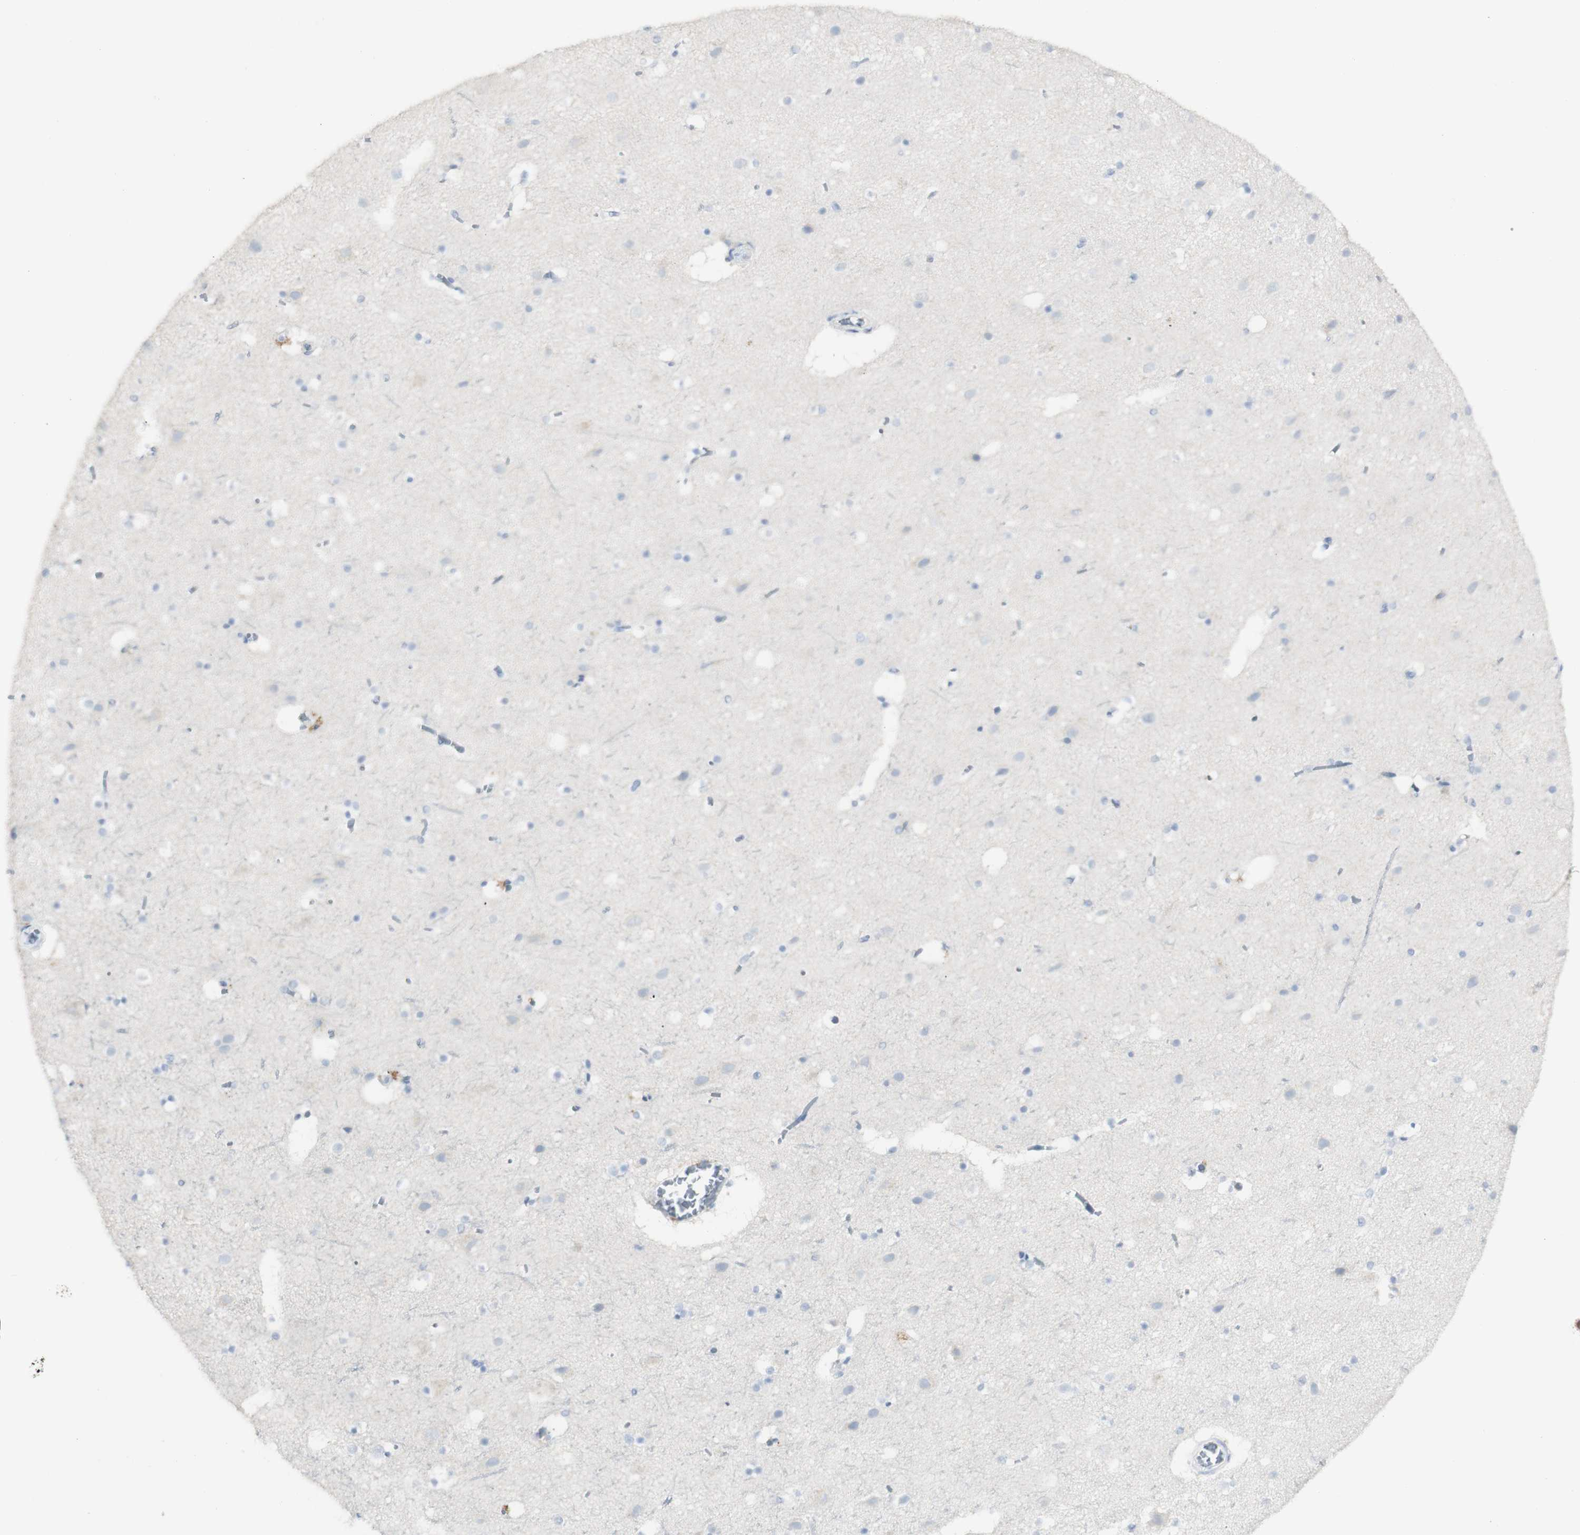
{"staining": {"intensity": "negative", "quantity": "none", "location": "none"}, "tissue": "cerebral cortex", "cell_type": "Endothelial cells", "image_type": "normal", "snomed": [{"axis": "morphology", "description": "Normal tissue, NOS"}, {"axis": "topography", "description": "Cerebral cortex"}], "caption": "Immunohistochemistry histopathology image of benign cerebral cortex: human cerebral cortex stained with DAB demonstrates no significant protein positivity in endothelial cells.", "gene": "CD207", "patient": {"sex": "male", "age": 45}}